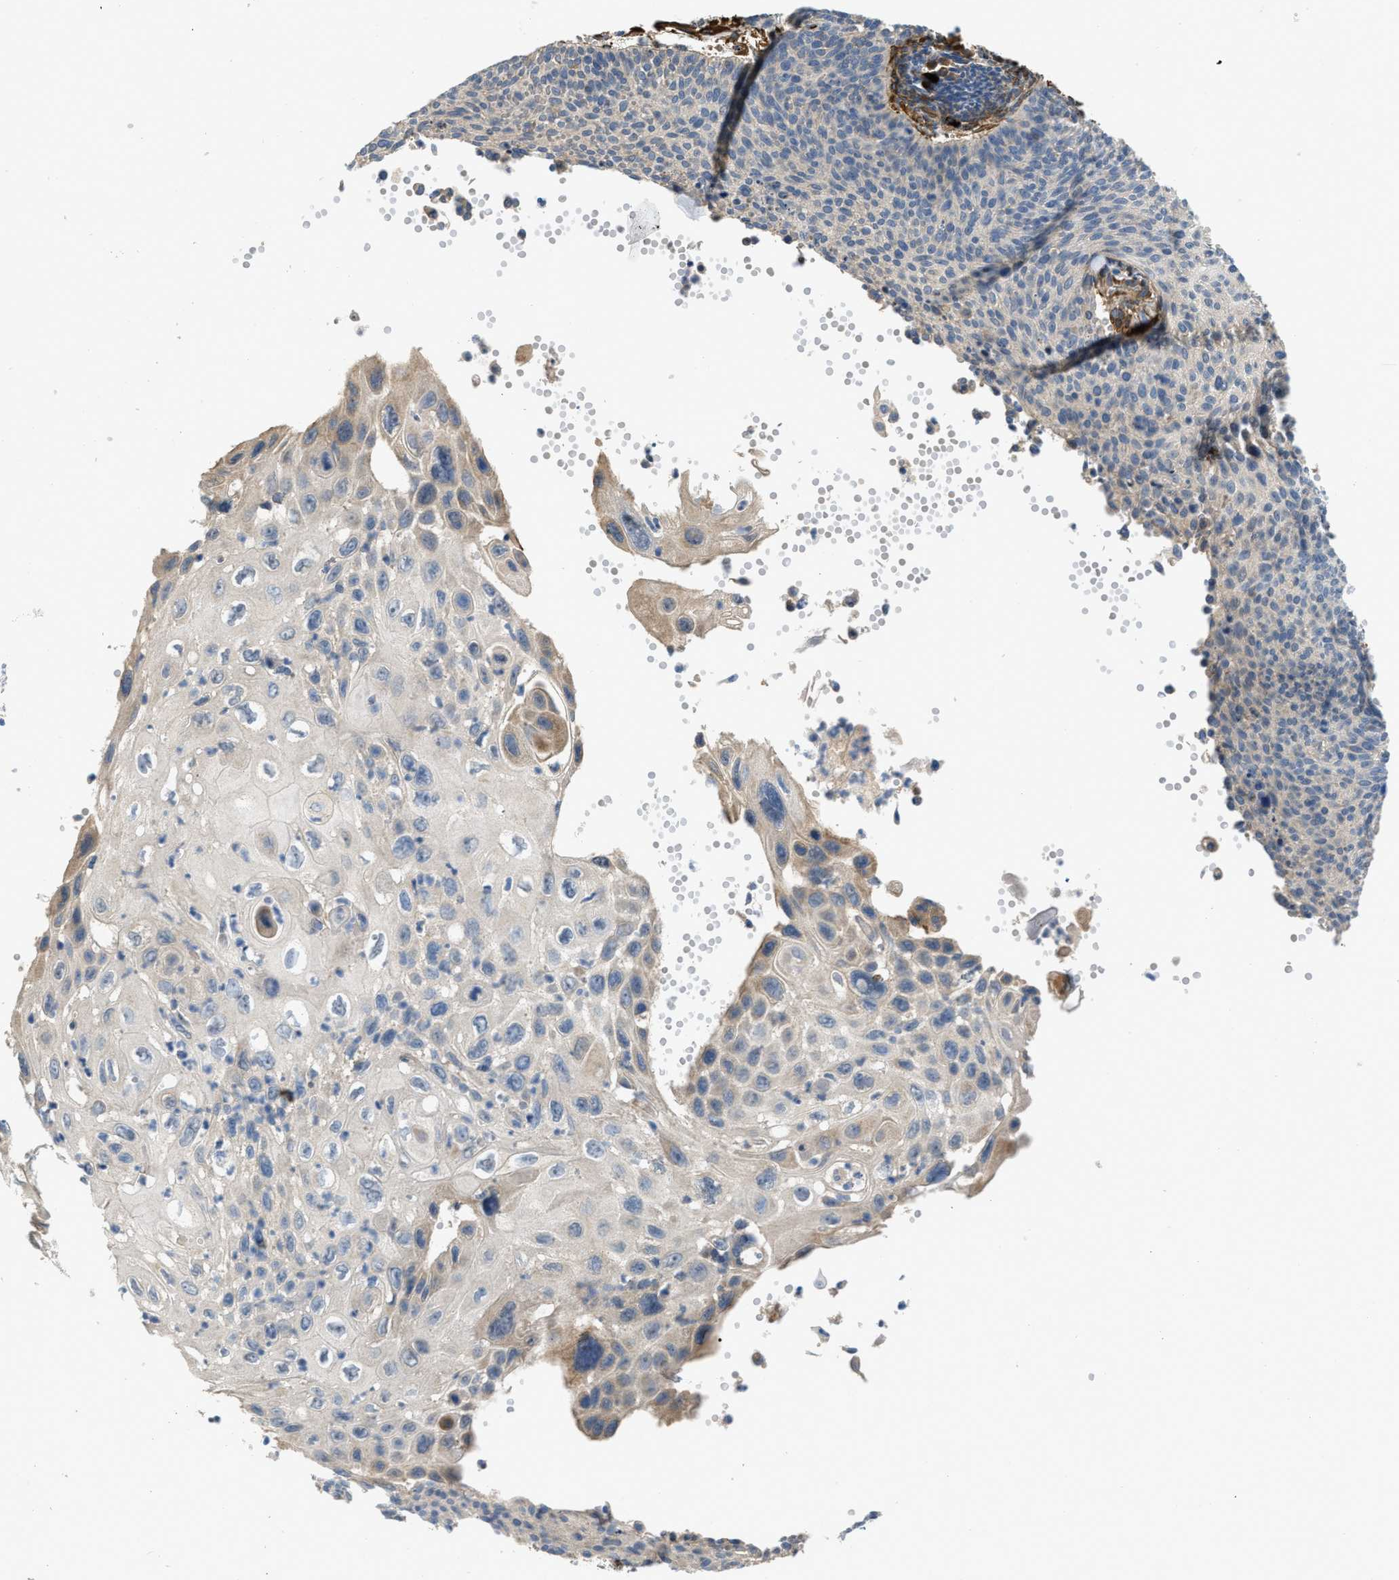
{"staining": {"intensity": "moderate", "quantity": "<25%", "location": "cytoplasmic/membranous"}, "tissue": "cervical cancer", "cell_type": "Tumor cells", "image_type": "cancer", "snomed": [{"axis": "morphology", "description": "Squamous cell carcinoma, NOS"}, {"axis": "topography", "description": "Cervix"}], "caption": "This photomicrograph displays IHC staining of human squamous cell carcinoma (cervical), with low moderate cytoplasmic/membranous staining in approximately <25% of tumor cells.", "gene": "BMPR1A", "patient": {"sex": "female", "age": 70}}